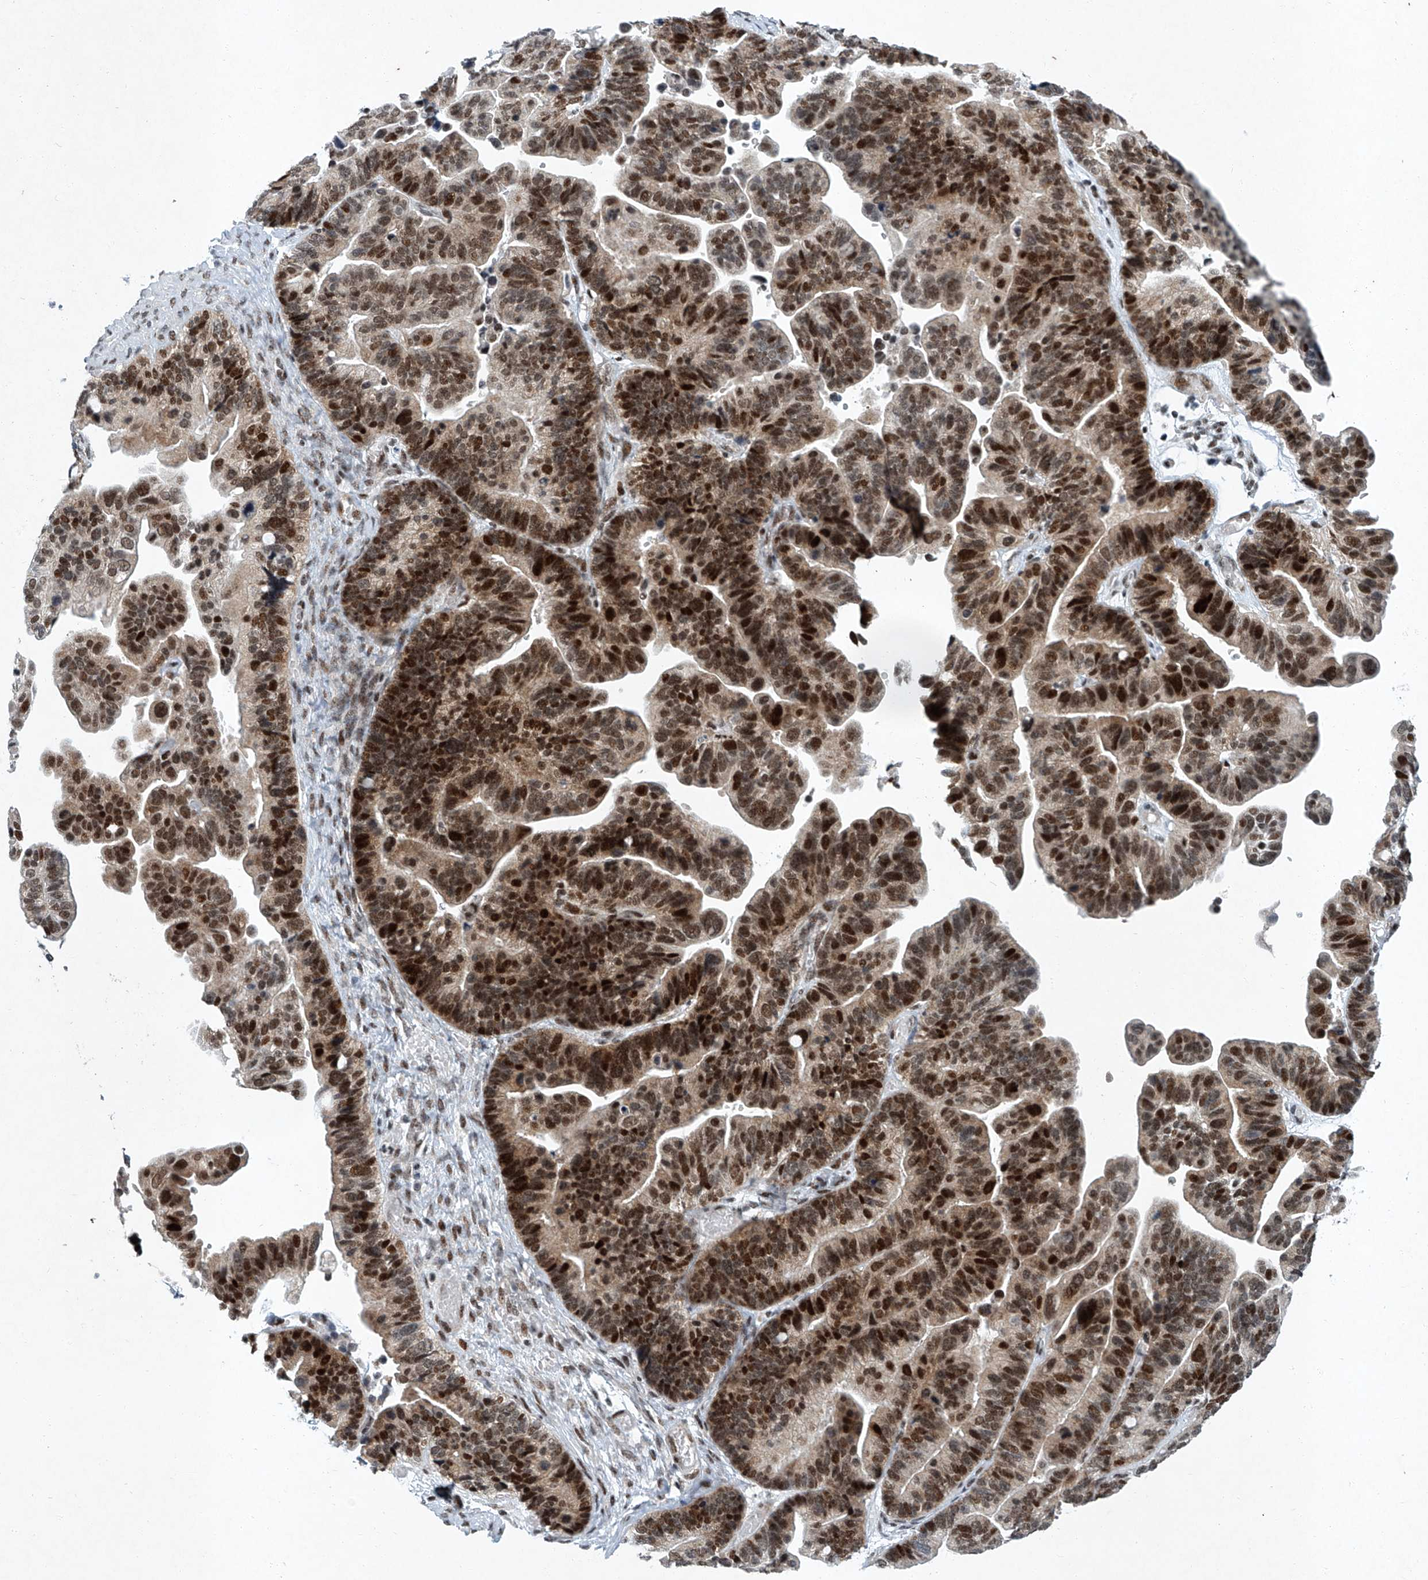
{"staining": {"intensity": "strong", "quantity": ">75%", "location": "nuclear"}, "tissue": "ovarian cancer", "cell_type": "Tumor cells", "image_type": "cancer", "snomed": [{"axis": "morphology", "description": "Cystadenocarcinoma, serous, NOS"}, {"axis": "topography", "description": "Ovary"}], "caption": "Immunohistochemistry of human ovarian cancer exhibits high levels of strong nuclear expression in approximately >75% of tumor cells.", "gene": "TFDP1", "patient": {"sex": "female", "age": 56}}